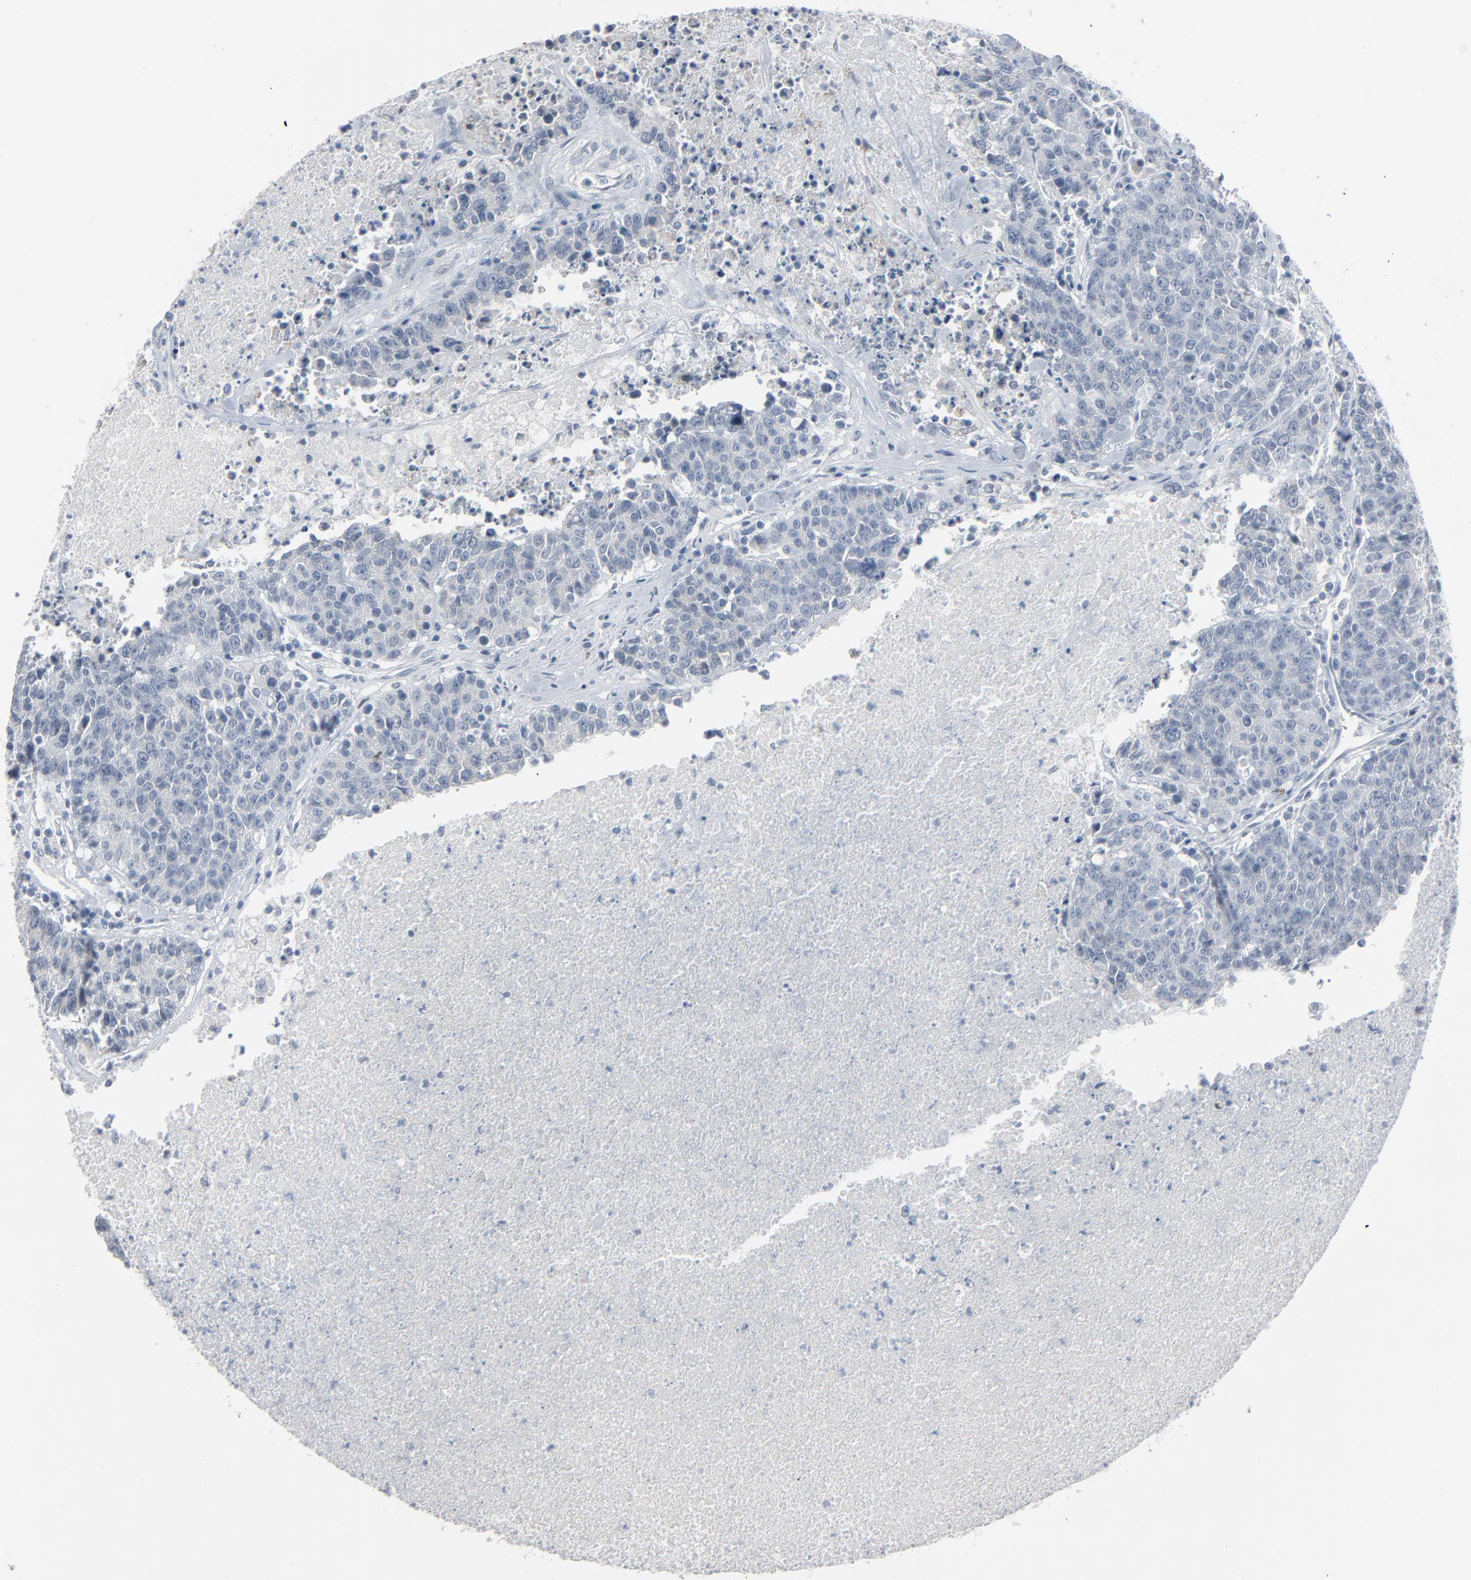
{"staining": {"intensity": "negative", "quantity": "none", "location": "none"}, "tissue": "colorectal cancer", "cell_type": "Tumor cells", "image_type": "cancer", "snomed": [{"axis": "morphology", "description": "Adenocarcinoma, NOS"}, {"axis": "topography", "description": "Colon"}], "caption": "There is no significant positivity in tumor cells of colorectal adenocarcinoma.", "gene": "SAGE1", "patient": {"sex": "female", "age": 53}}